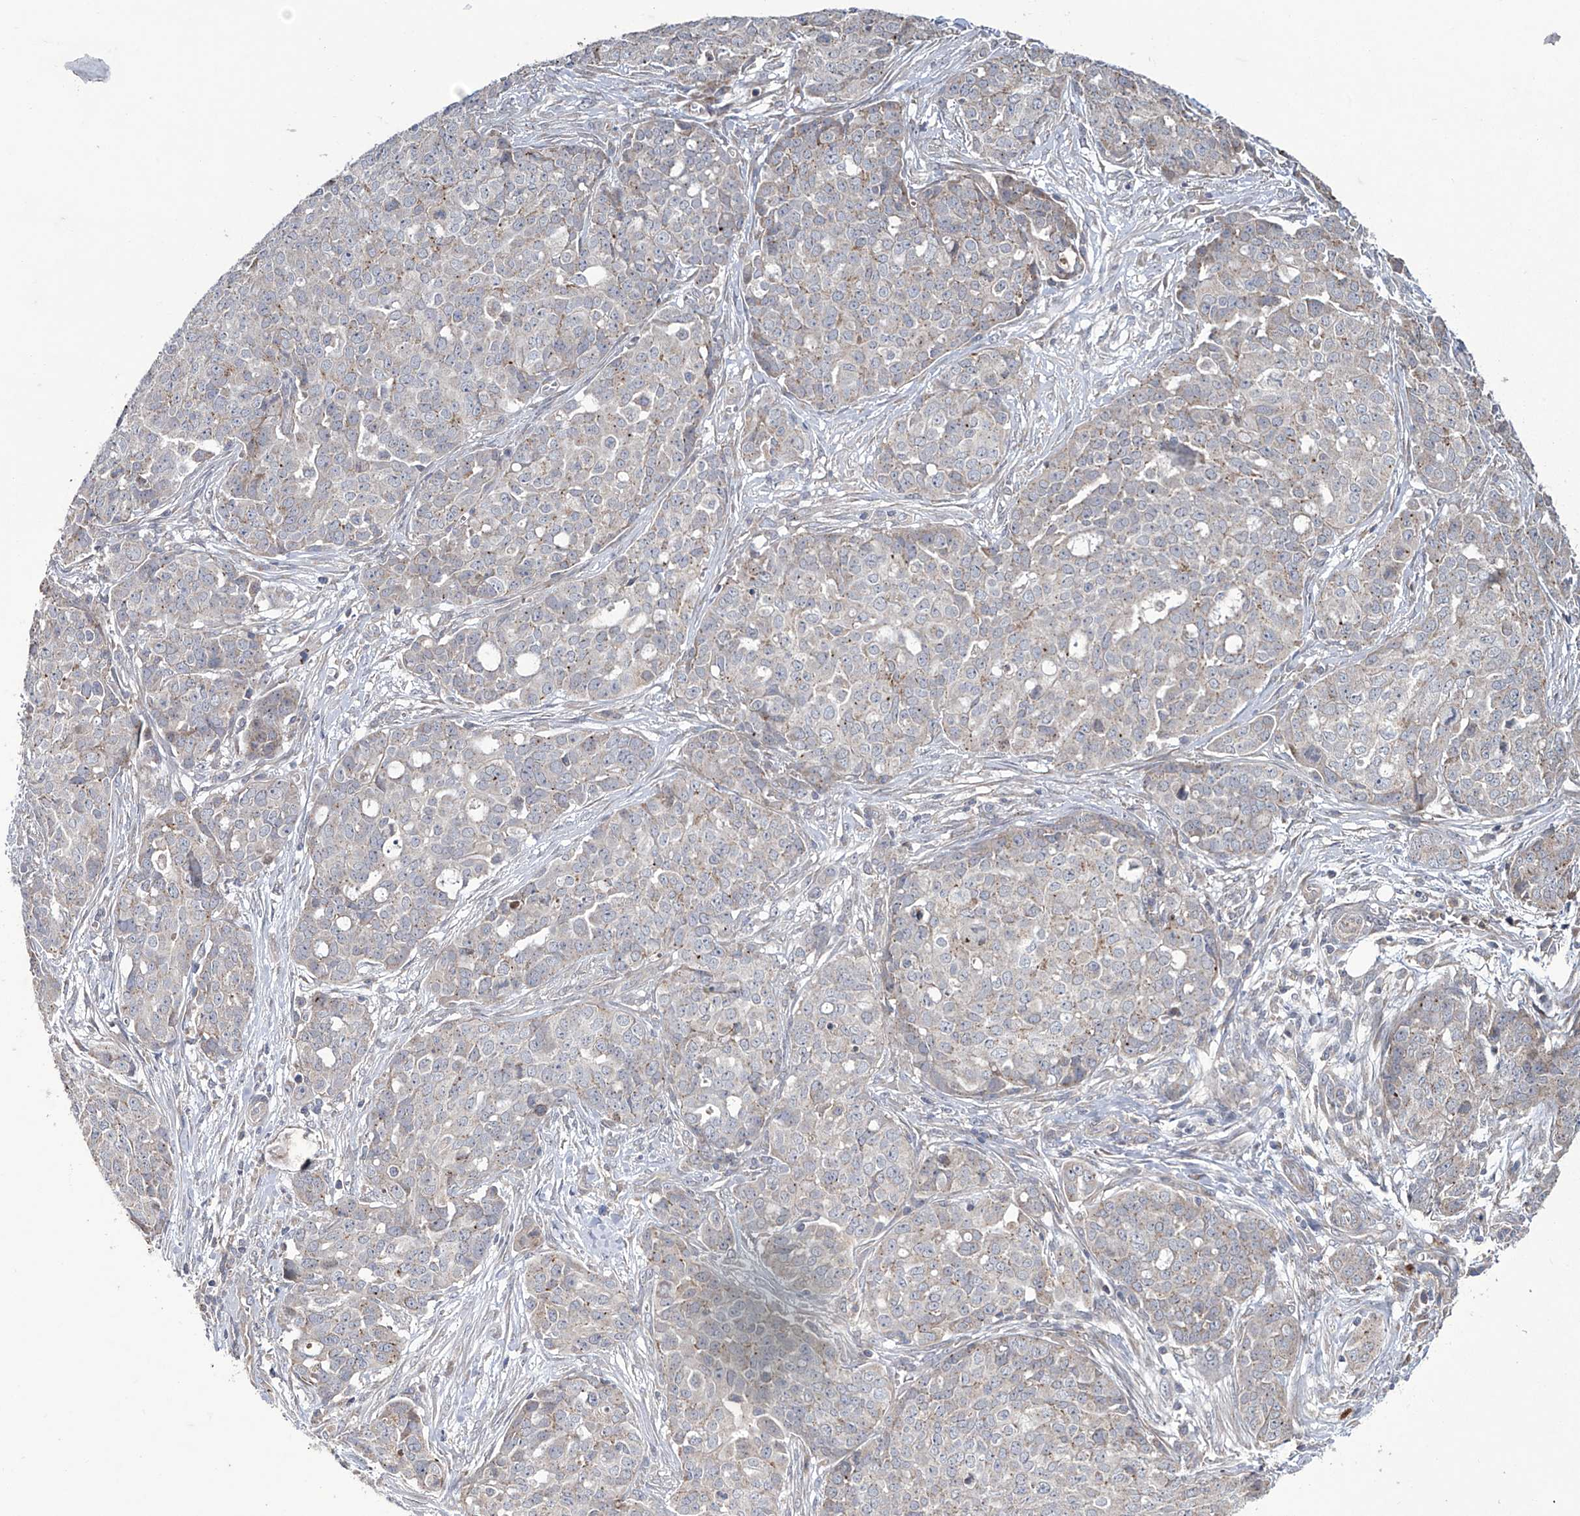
{"staining": {"intensity": "negative", "quantity": "none", "location": "none"}, "tissue": "ovarian cancer", "cell_type": "Tumor cells", "image_type": "cancer", "snomed": [{"axis": "morphology", "description": "Cystadenocarcinoma, serous, NOS"}, {"axis": "topography", "description": "Soft tissue"}, {"axis": "topography", "description": "Ovary"}], "caption": "Tumor cells show no significant protein staining in ovarian serous cystadenocarcinoma.", "gene": "TRIM60", "patient": {"sex": "female", "age": 57}}